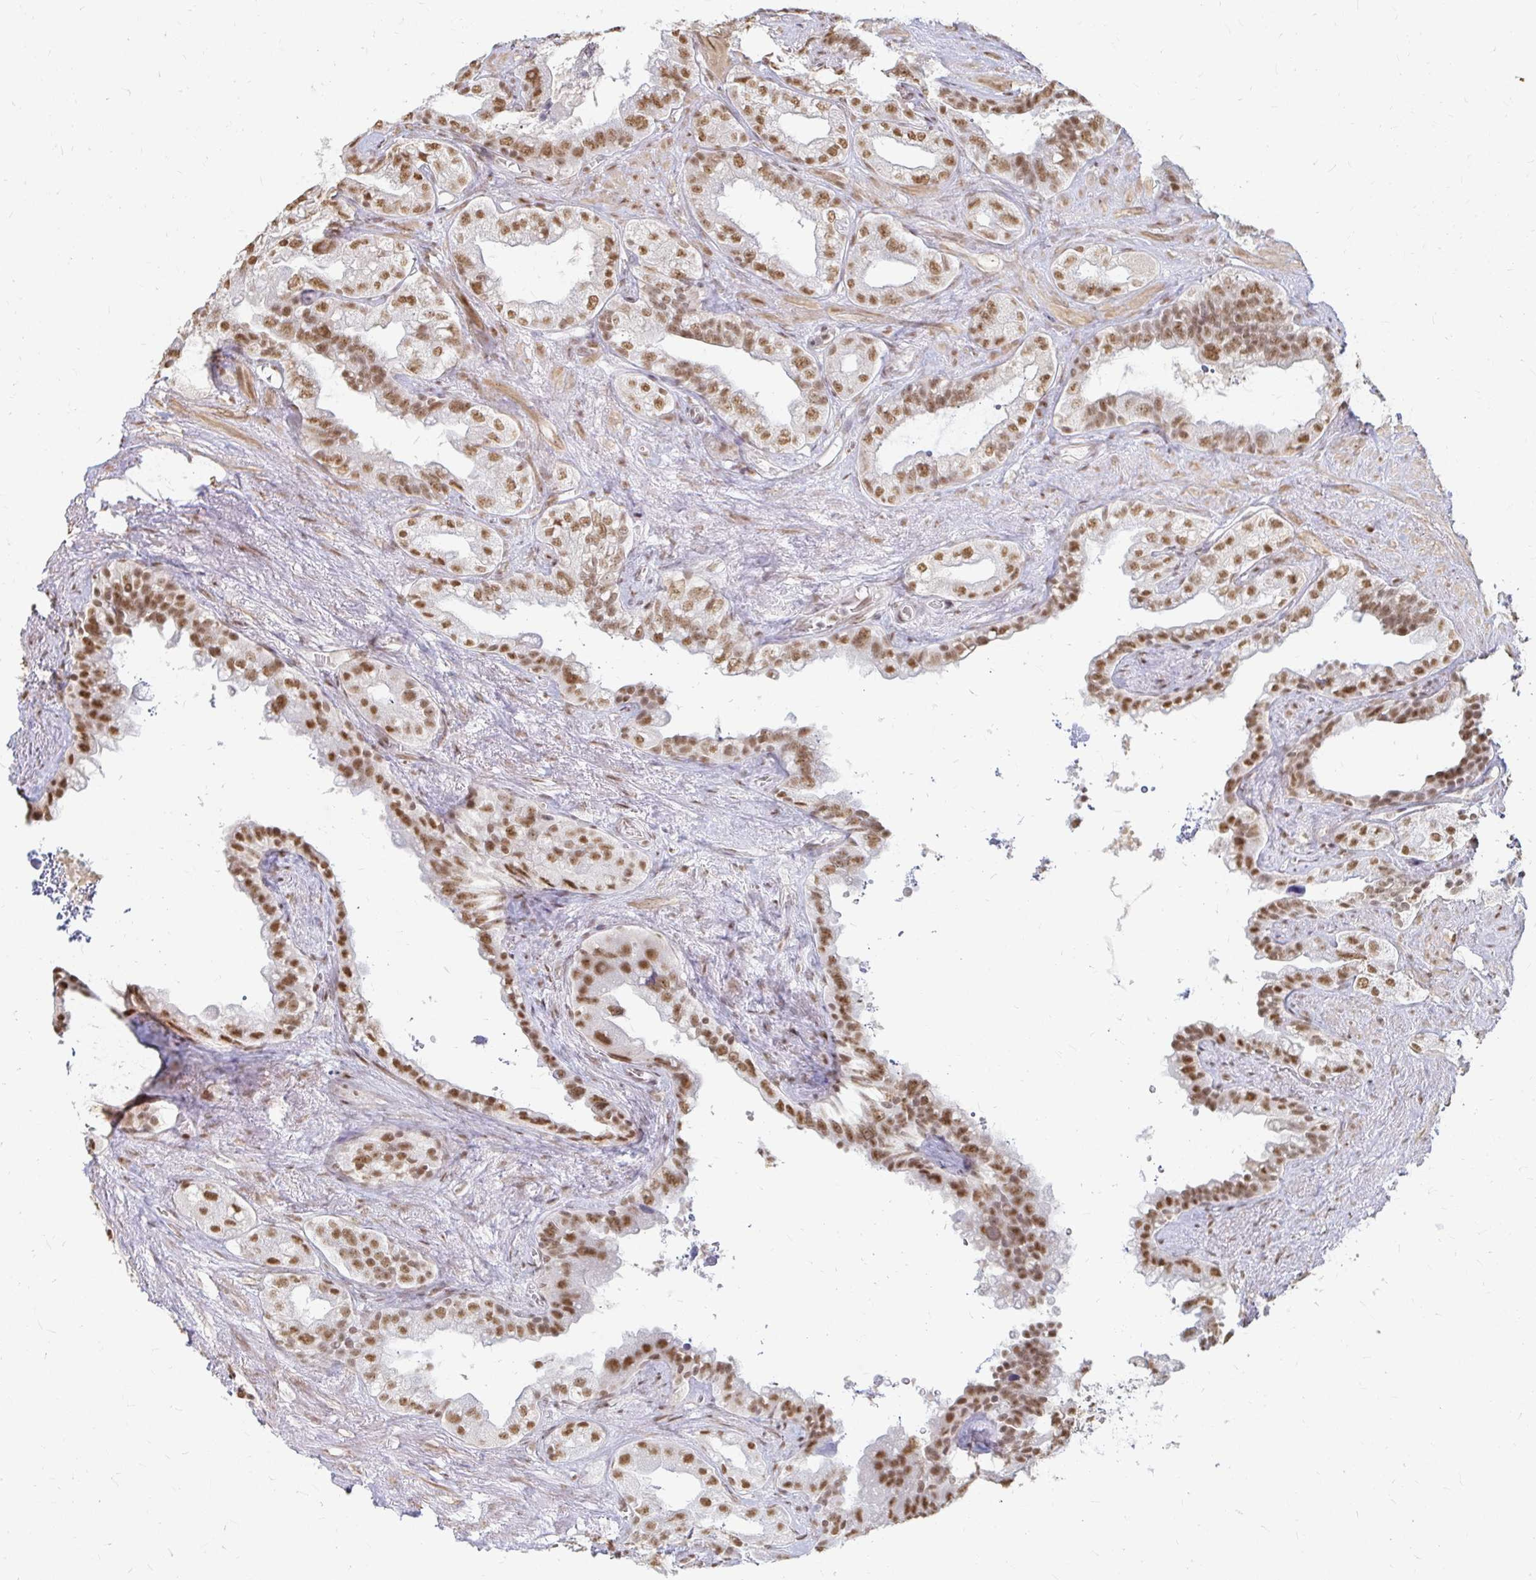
{"staining": {"intensity": "moderate", "quantity": ">75%", "location": "nuclear"}, "tissue": "seminal vesicle", "cell_type": "Glandular cells", "image_type": "normal", "snomed": [{"axis": "morphology", "description": "Normal tissue, NOS"}, {"axis": "topography", "description": "Seminal veicle"}, {"axis": "topography", "description": "Peripheral nerve tissue"}], "caption": "An immunohistochemistry (IHC) photomicrograph of benign tissue is shown. Protein staining in brown shows moderate nuclear positivity in seminal vesicle within glandular cells. (DAB IHC, brown staining for protein, blue staining for nuclei).", "gene": "HNRNPU", "patient": {"sex": "male", "age": 76}}